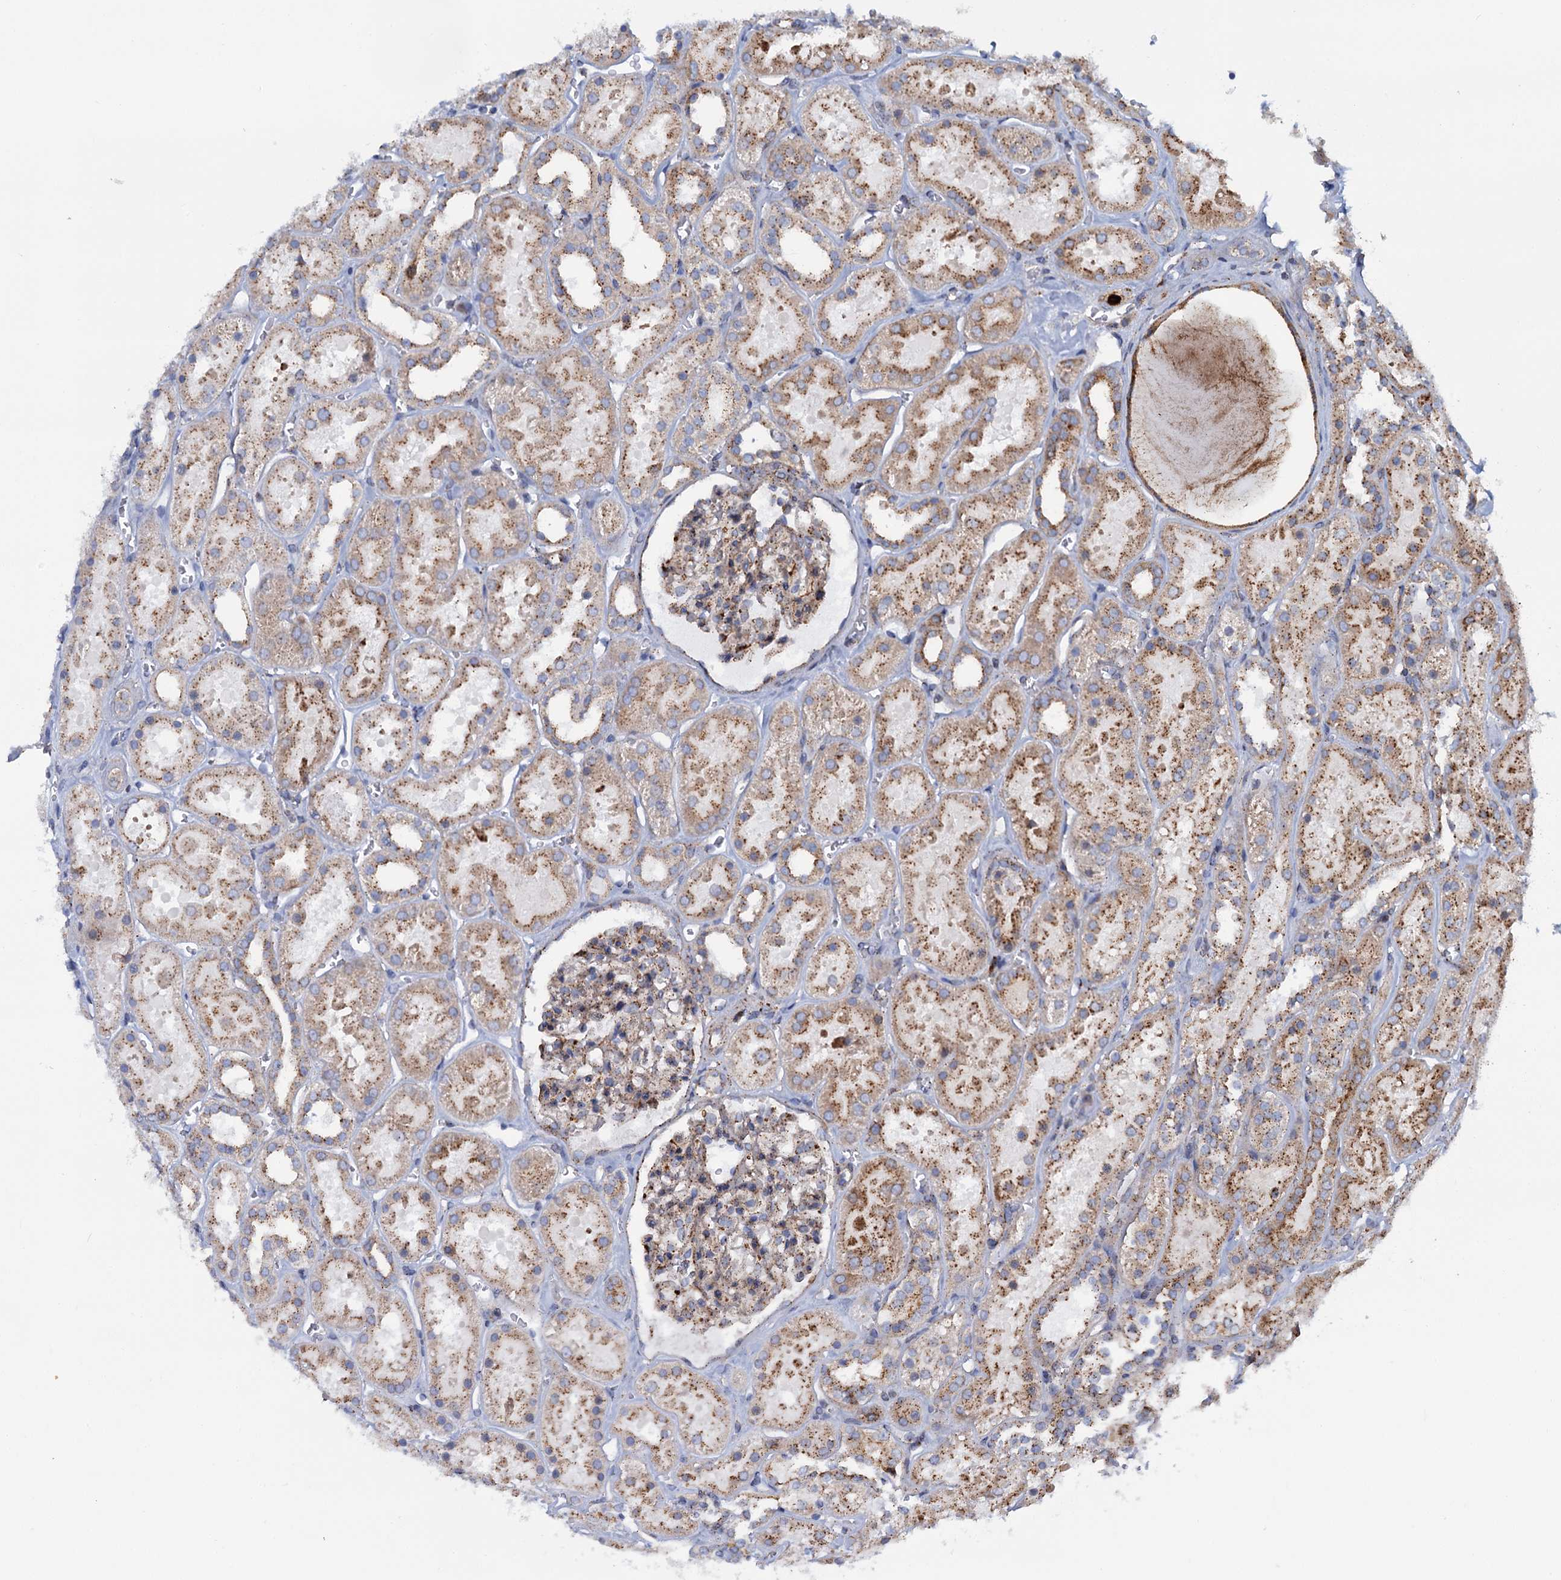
{"staining": {"intensity": "moderate", "quantity": "25%-75%", "location": "cytoplasmic/membranous"}, "tissue": "kidney", "cell_type": "Cells in glomeruli", "image_type": "normal", "snomed": [{"axis": "morphology", "description": "Normal tissue, NOS"}, {"axis": "topography", "description": "Kidney"}], "caption": "Immunohistochemical staining of normal kidney reveals 25%-75% levels of moderate cytoplasmic/membranous protein positivity in approximately 25%-75% of cells in glomeruli.", "gene": "PSEN1", "patient": {"sex": "female", "age": 41}}